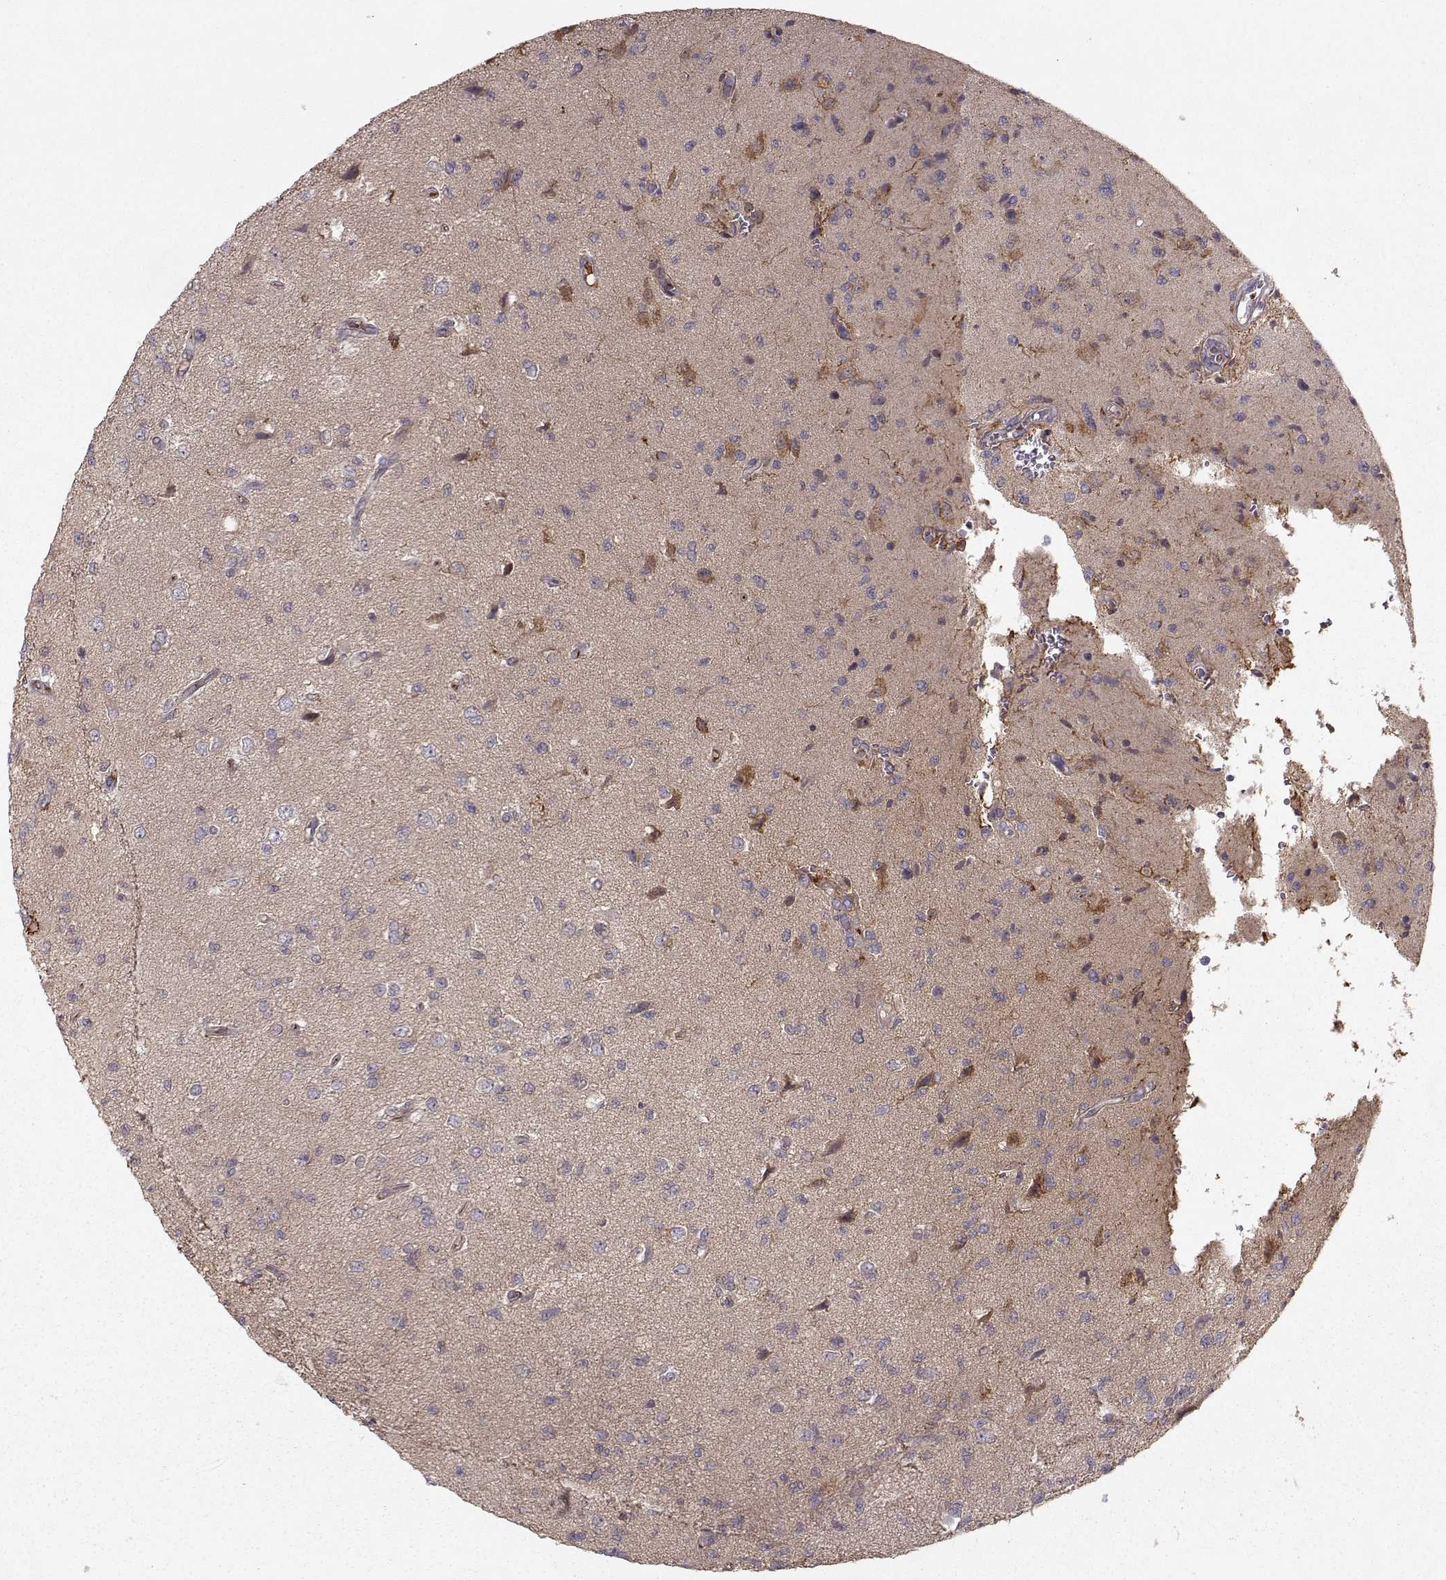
{"staining": {"intensity": "negative", "quantity": "none", "location": "none"}, "tissue": "glioma", "cell_type": "Tumor cells", "image_type": "cancer", "snomed": [{"axis": "morphology", "description": "Glioma, malignant, High grade"}, {"axis": "topography", "description": "Brain"}], "caption": "Human glioma stained for a protein using immunohistochemistry (IHC) reveals no positivity in tumor cells.", "gene": "WNT6", "patient": {"sex": "male", "age": 56}}